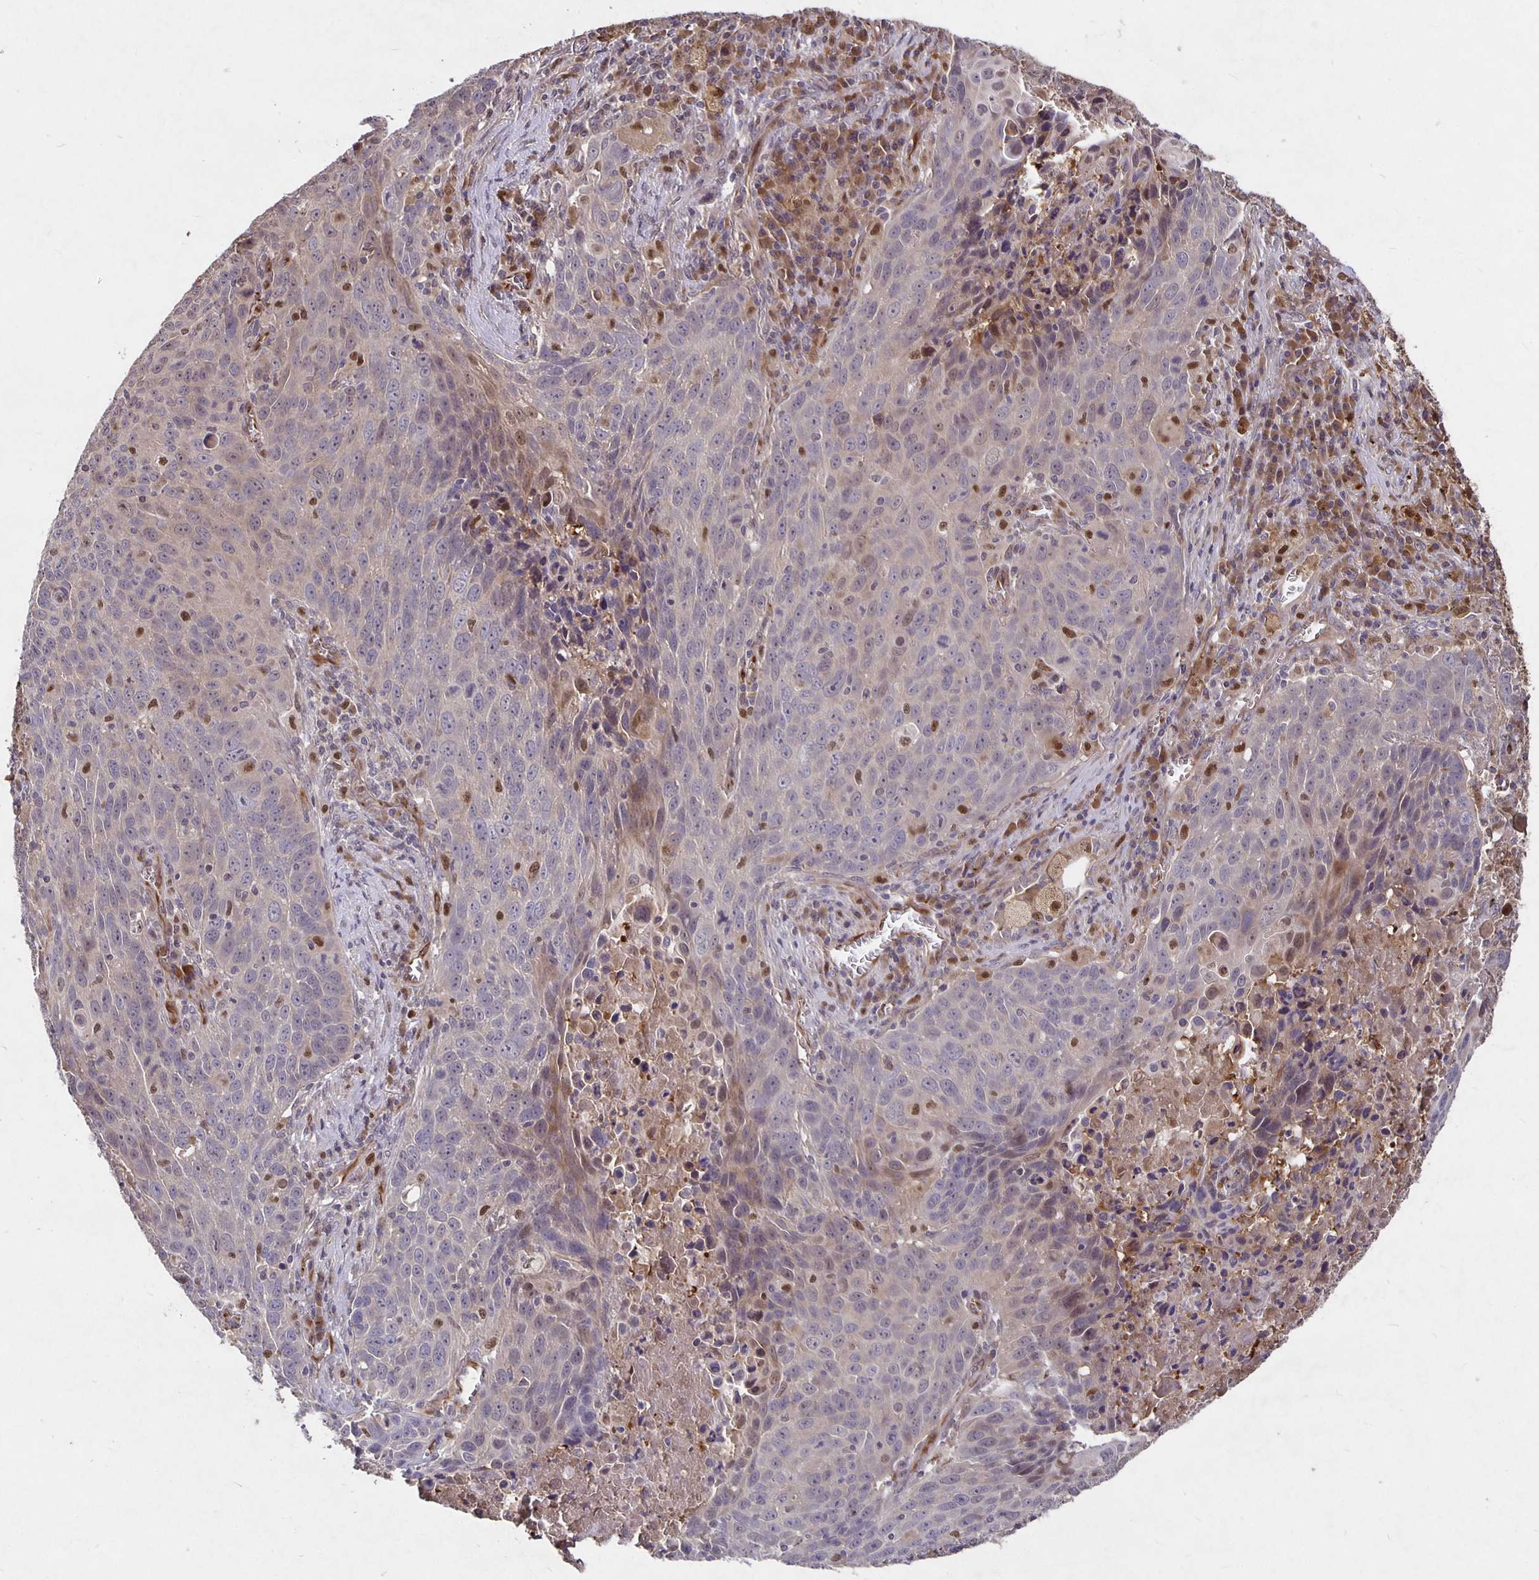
{"staining": {"intensity": "negative", "quantity": "none", "location": "none"}, "tissue": "lung cancer", "cell_type": "Tumor cells", "image_type": "cancer", "snomed": [{"axis": "morphology", "description": "Squamous cell carcinoma, NOS"}, {"axis": "topography", "description": "Lung"}], "caption": "Histopathology image shows no significant protein expression in tumor cells of lung squamous cell carcinoma.", "gene": "NOG", "patient": {"sex": "male", "age": 78}}